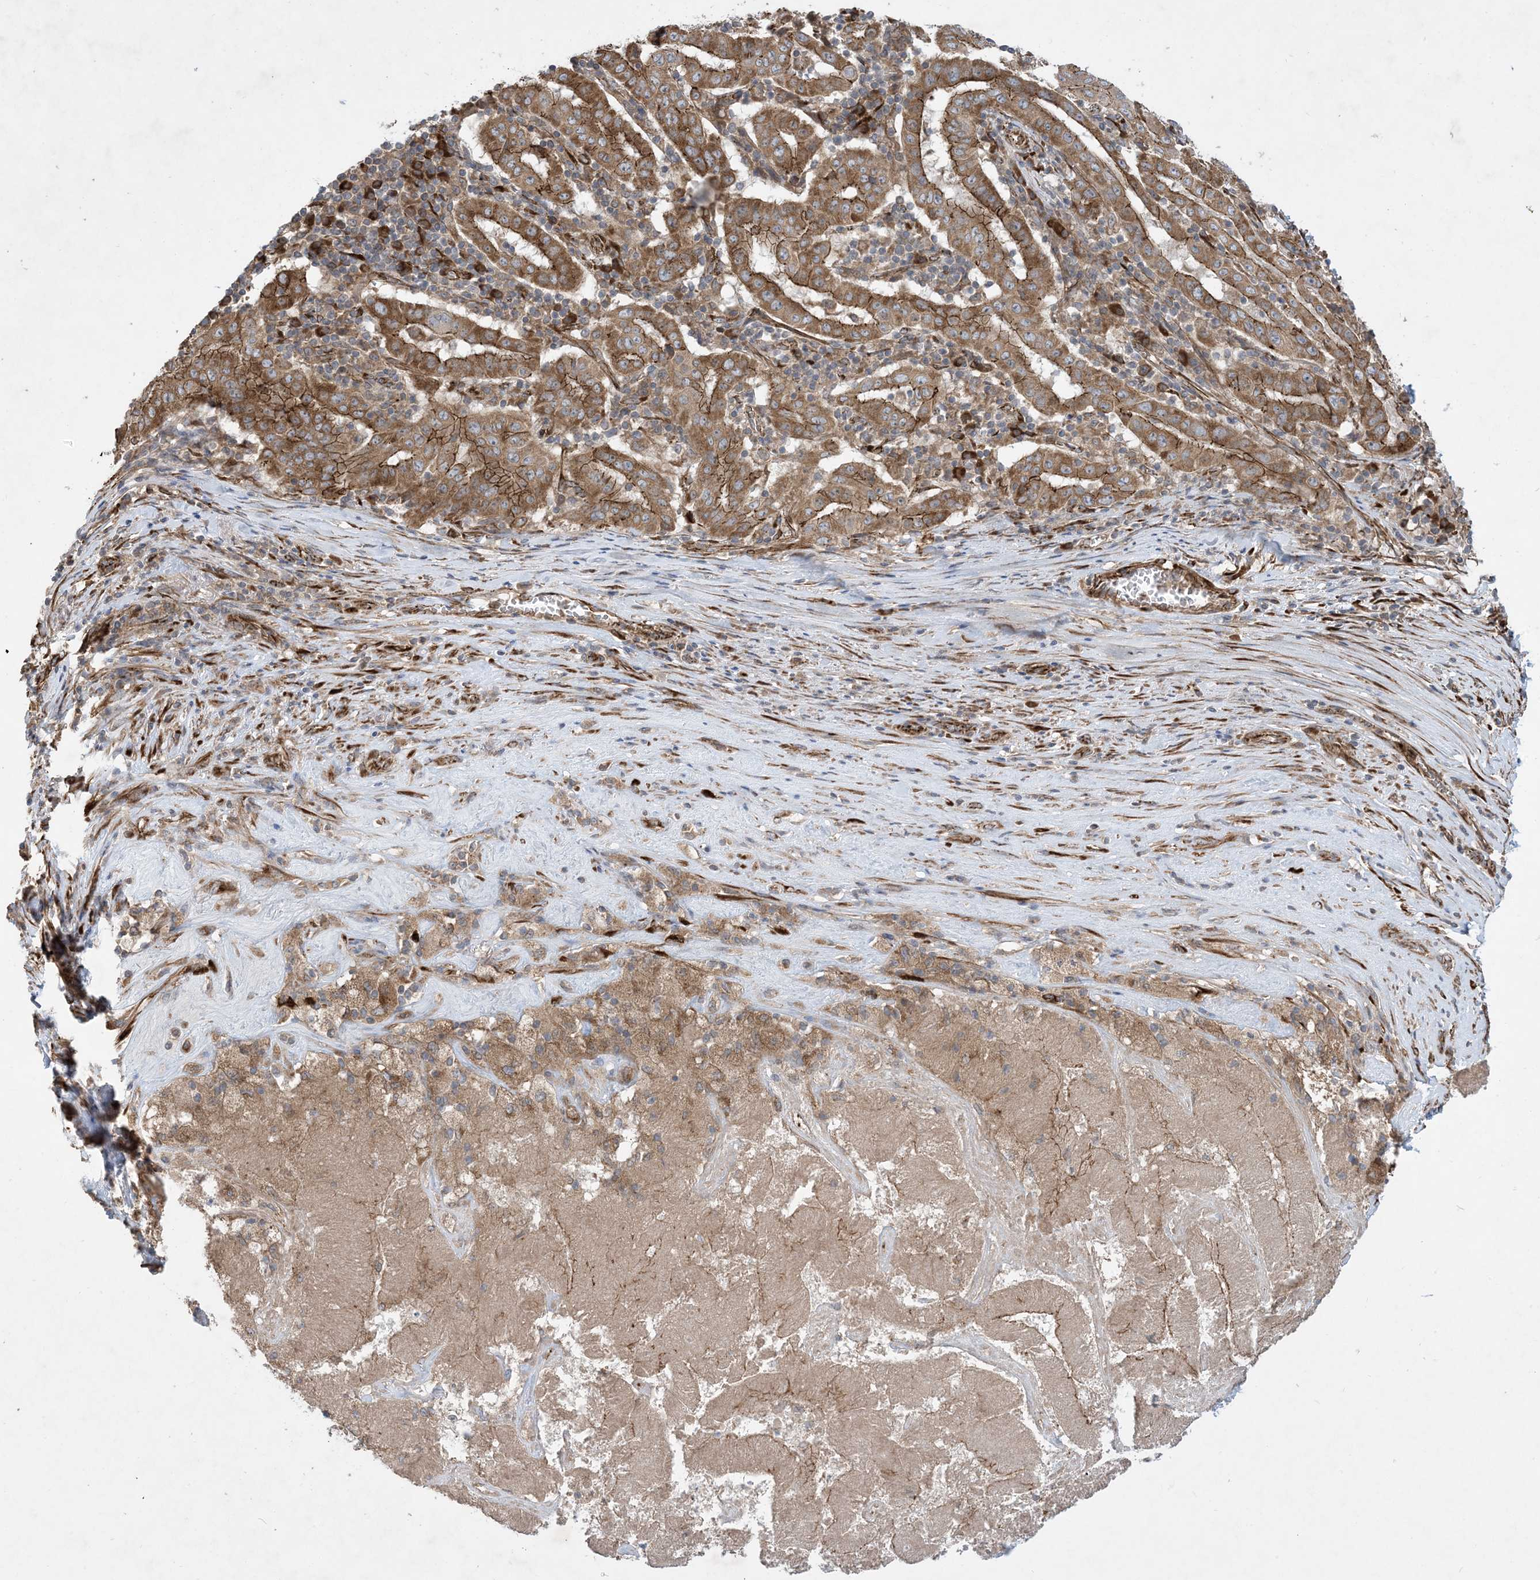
{"staining": {"intensity": "moderate", "quantity": ">75%", "location": "cytoplasmic/membranous"}, "tissue": "pancreatic cancer", "cell_type": "Tumor cells", "image_type": "cancer", "snomed": [{"axis": "morphology", "description": "Adenocarcinoma, NOS"}, {"axis": "topography", "description": "Pancreas"}], "caption": "Immunohistochemistry micrograph of neoplastic tissue: human pancreatic cancer stained using IHC demonstrates medium levels of moderate protein expression localized specifically in the cytoplasmic/membranous of tumor cells, appearing as a cytoplasmic/membranous brown color.", "gene": "OTOP1", "patient": {"sex": "male", "age": 63}}